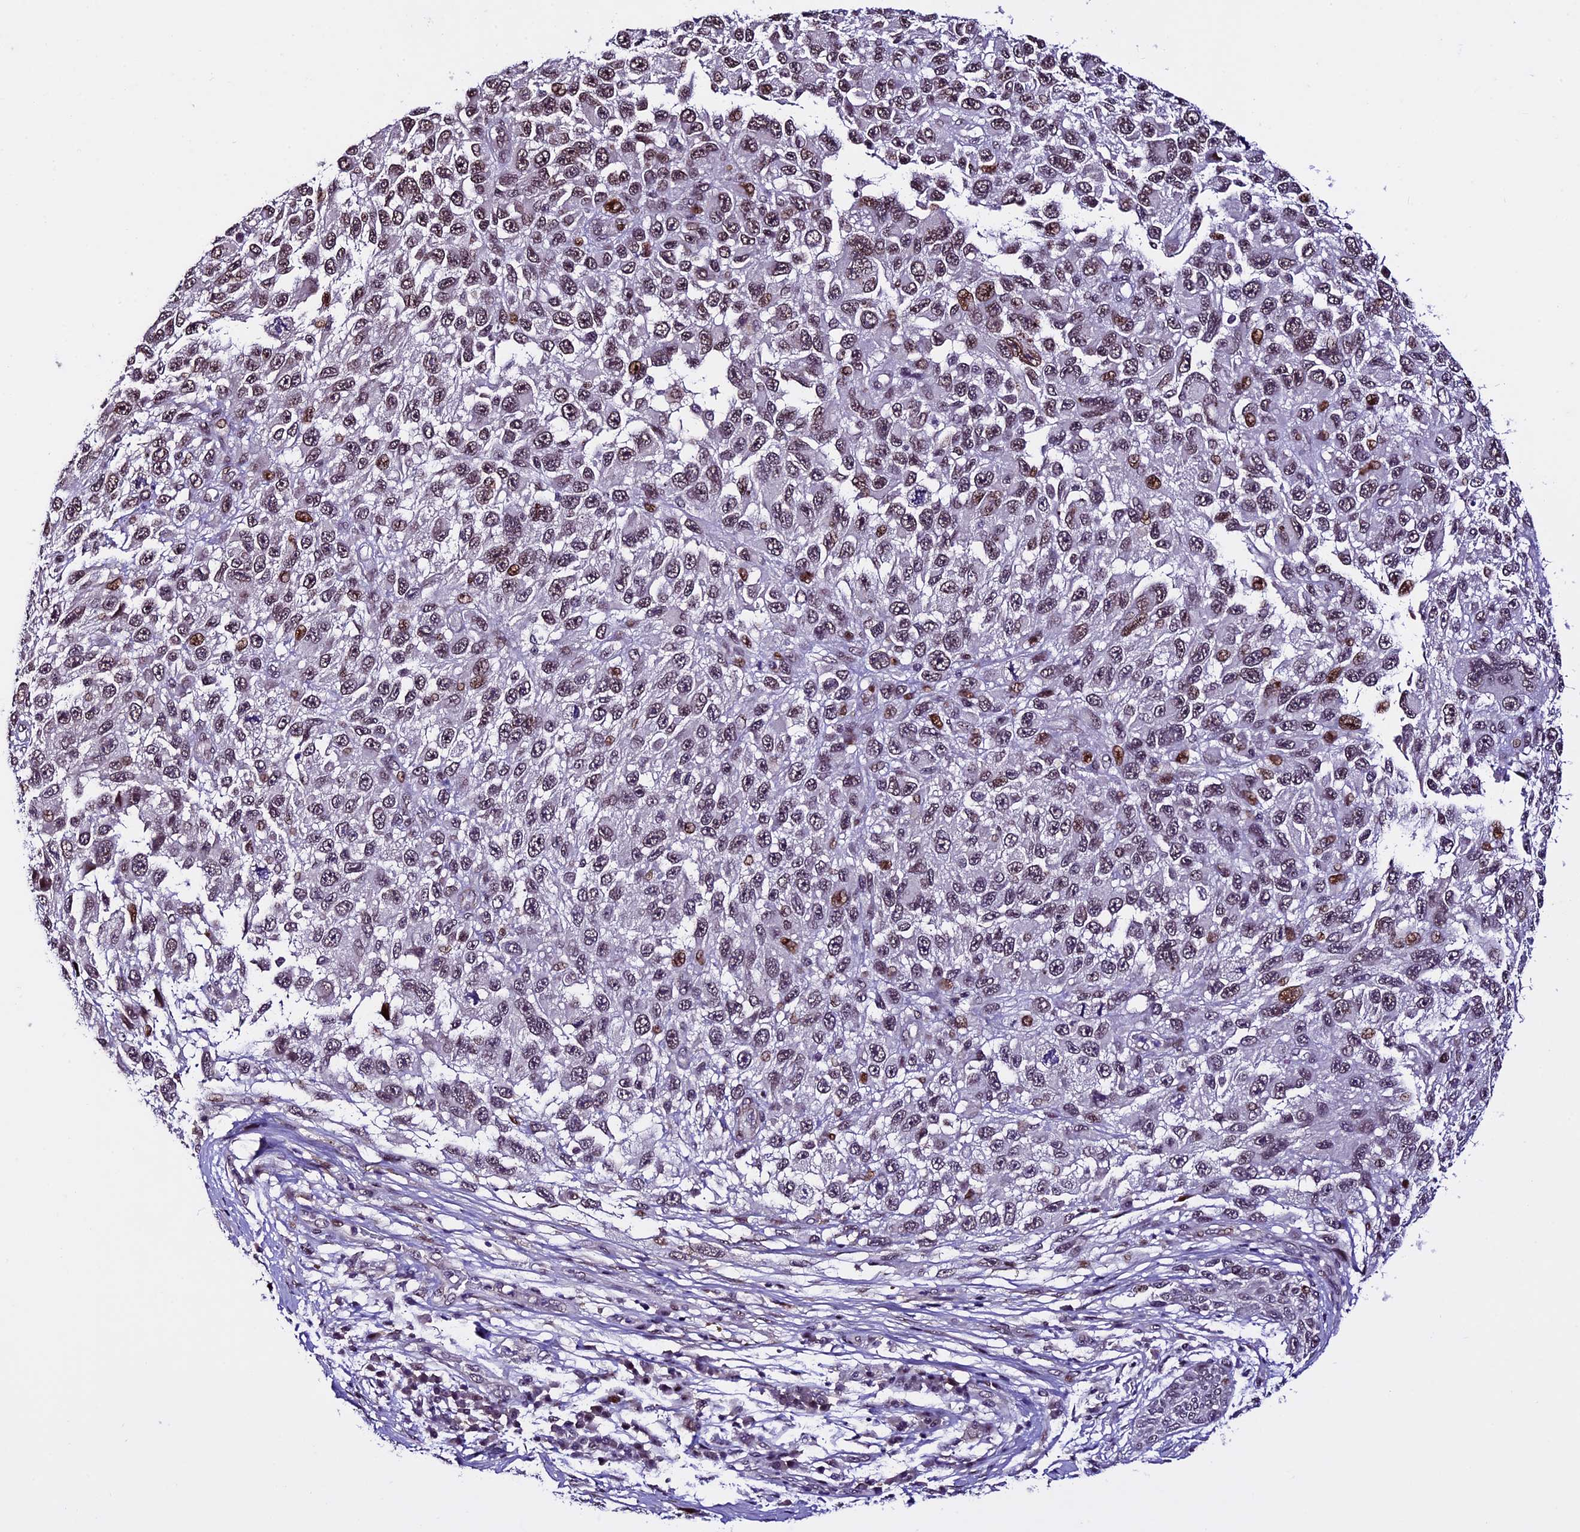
{"staining": {"intensity": "moderate", "quantity": ">75%", "location": "nuclear"}, "tissue": "melanoma", "cell_type": "Tumor cells", "image_type": "cancer", "snomed": [{"axis": "morphology", "description": "Malignant melanoma, NOS"}, {"axis": "topography", "description": "Skin"}], "caption": "Melanoma was stained to show a protein in brown. There is medium levels of moderate nuclear staining in approximately >75% of tumor cells. The staining was performed using DAB (3,3'-diaminobenzidine), with brown indicating positive protein expression. Nuclei are stained blue with hematoxylin.", "gene": "TCP11L2", "patient": {"sex": "female", "age": 96}}